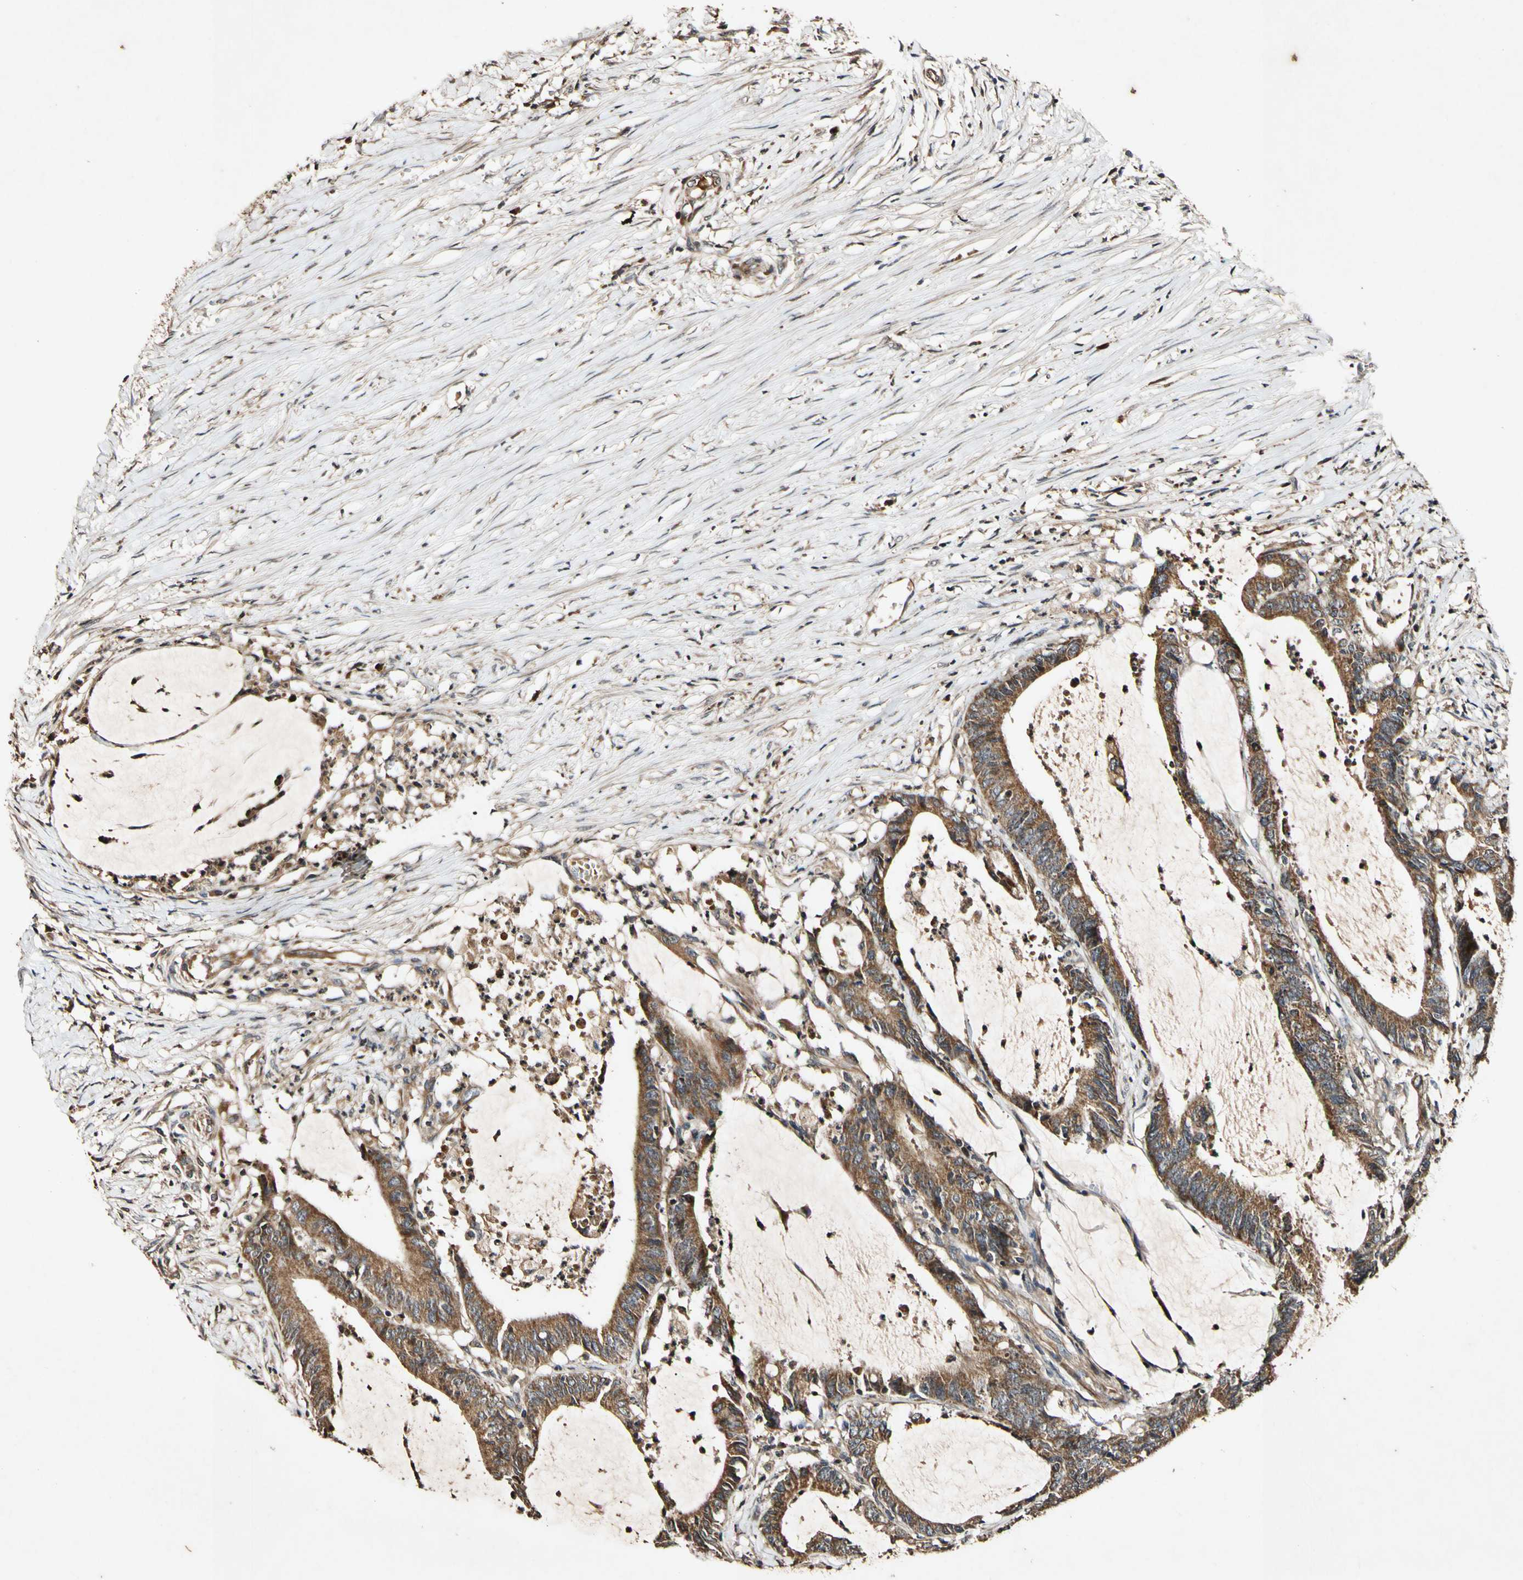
{"staining": {"intensity": "strong", "quantity": ">75%", "location": "cytoplasmic/membranous"}, "tissue": "colorectal cancer", "cell_type": "Tumor cells", "image_type": "cancer", "snomed": [{"axis": "morphology", "description": "Adenocarcinoma, NOS"}, {"axis": "topography", "description": "Rectum"}], "caption": "Human colorectal adenocarcinoma stained with a brown dye shows strong cytoplasmic/membranous positive expression in about >75% of tumor cells.", "gene": "PLAT", "patient": {"sex": "female", "age": 66}}